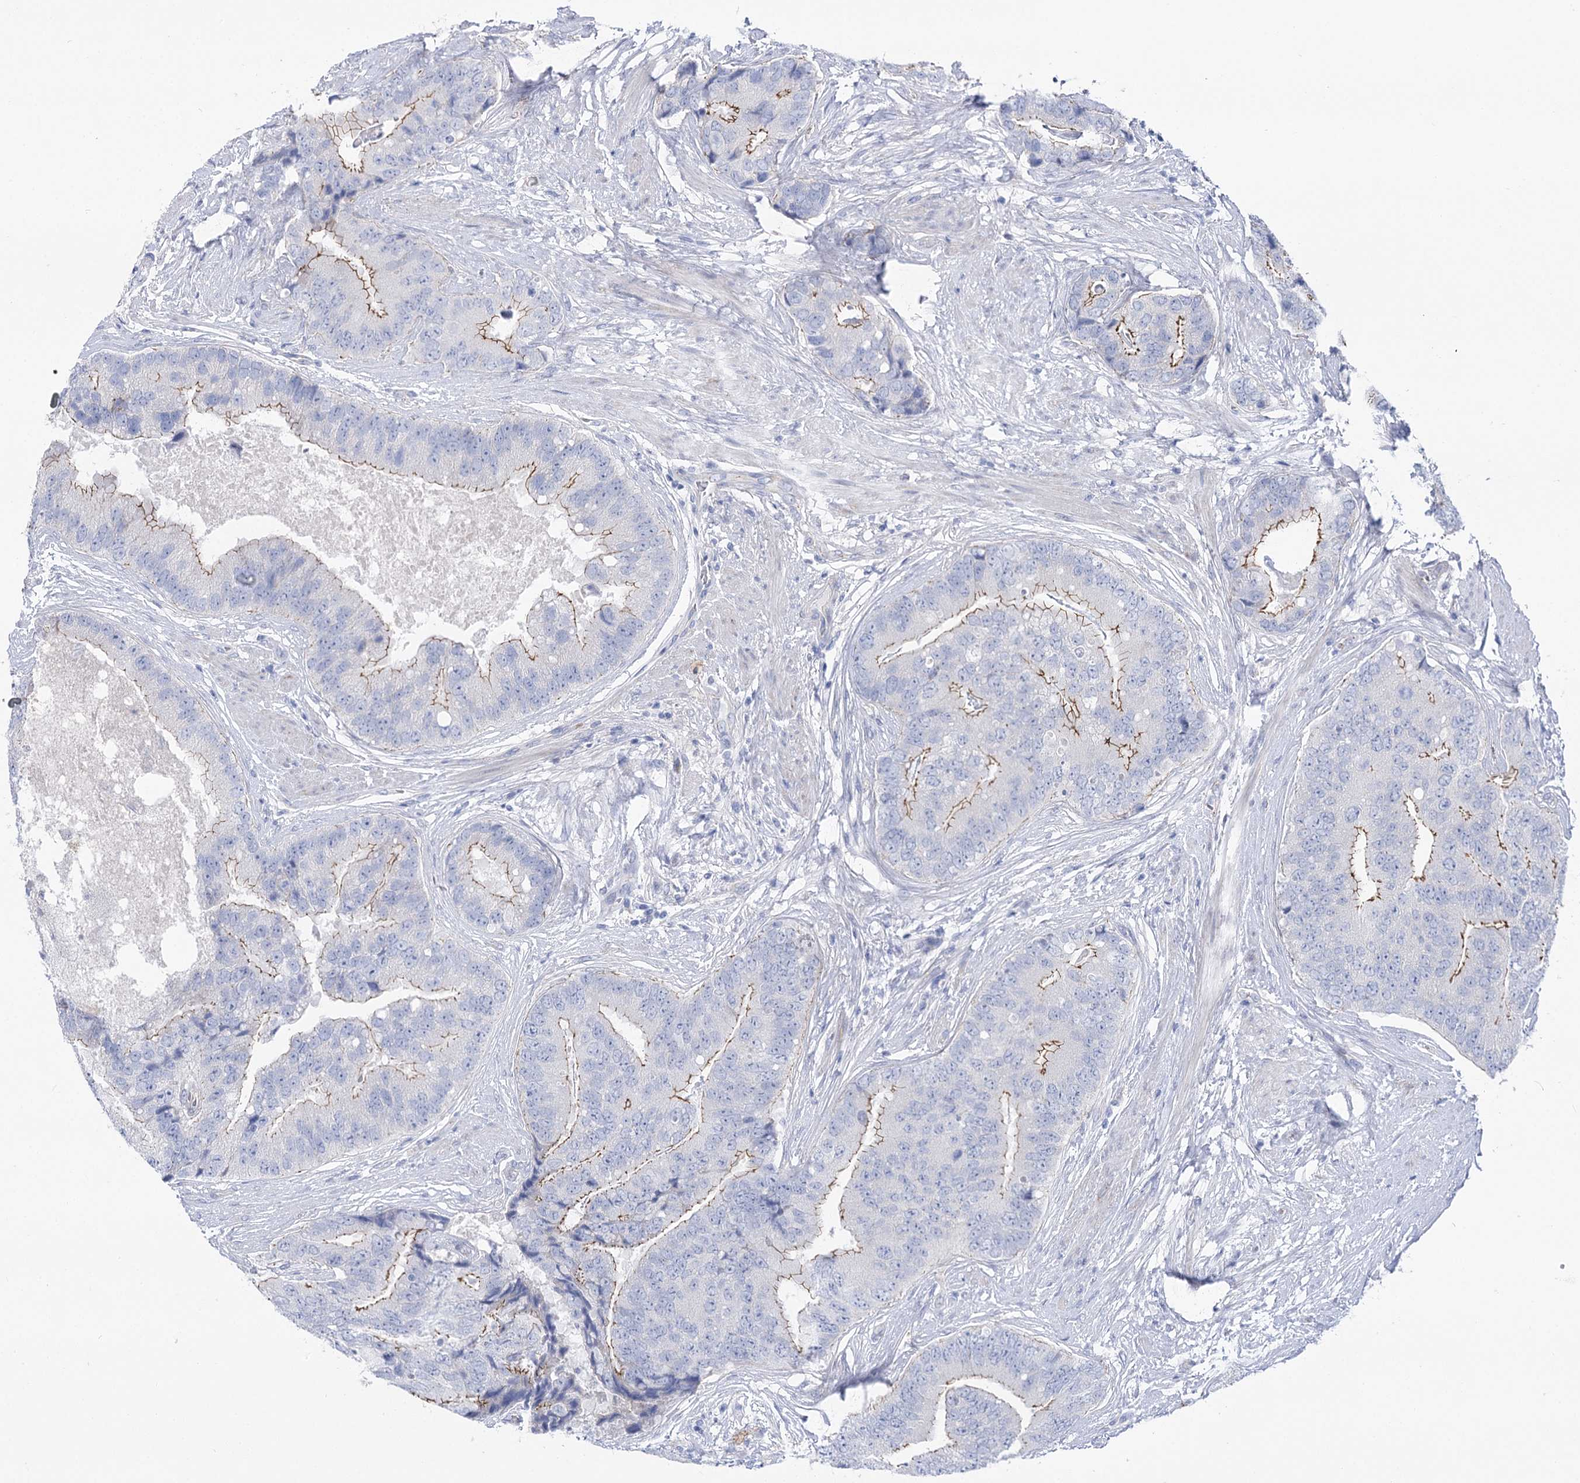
{"staining": {"intensity": "moderate", "quantity": "<25%", "location": "cytoplasmic/membranous"}, "tissue": "prostate cancer", "cell_type": "Tumor cells", "image_type": "cancer", "snomed": [{"axis": "morphology", "description": "Adenocarcinoma, High grade"}, {"axis": "topography", "description": "Prostate"}], "caption": "Immunohistochemistry micrograph of high-grade adenocarcinoma (prostate) stained for a protein (brown), which exhibits low levels of moderate cytoplasmic/membranous positivity in approximately <25% of tumor cells.", "gene": "NRAP", "patient": {"sex": "male", "age": 70}}